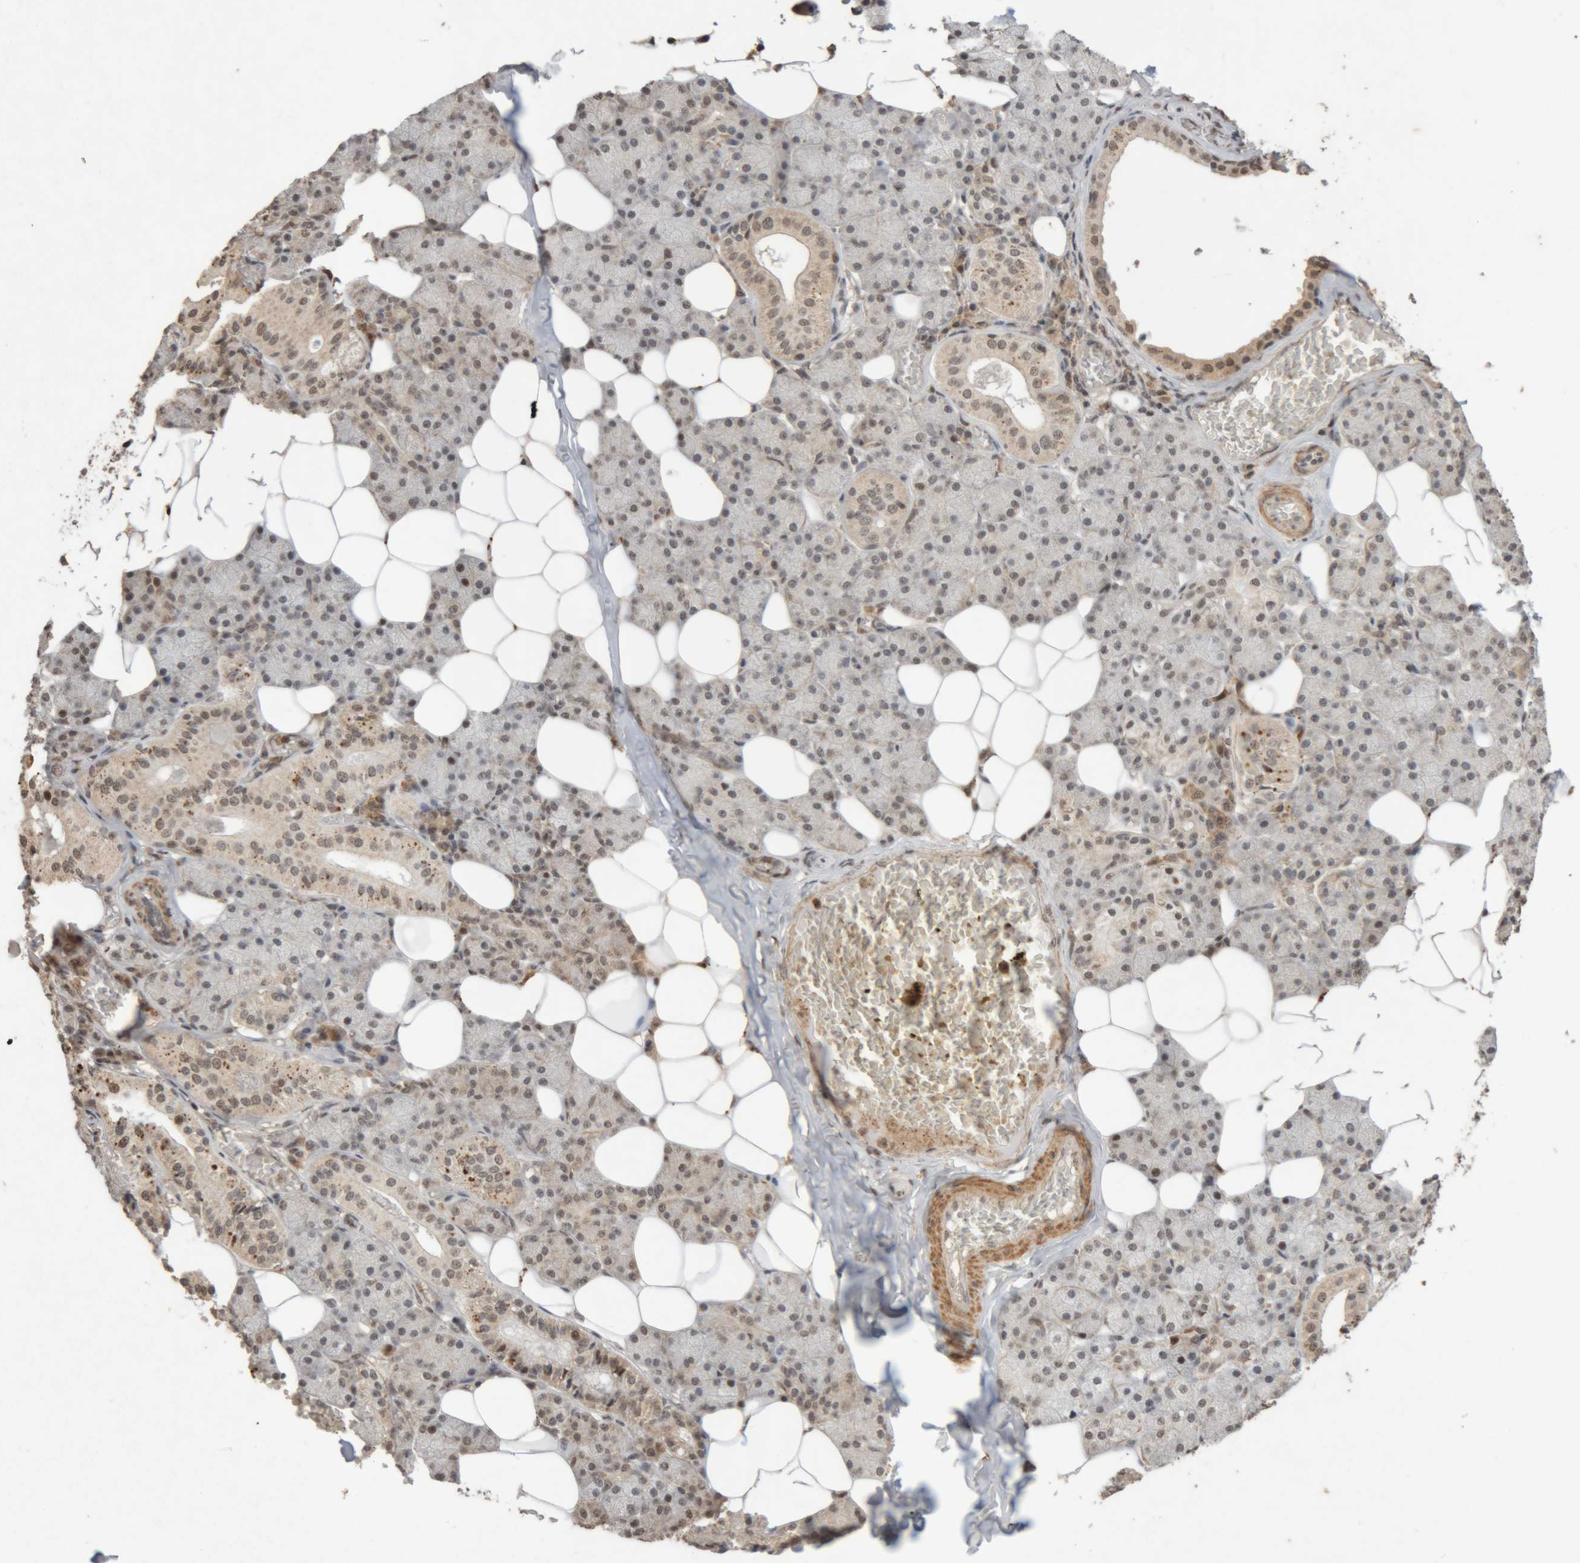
{"staining": {"intensity": "moderate", "quantity": "25%-75%", "location": "cytoplasmic/membranous,nuclear"}, "tissue": "salivary gland", "cell_type": "Glandular cells", "image_type": "normal", "snomed": [{"axis": "morphology", "description": "Normal tissue, NOS"}, {"axis": "topography", "description": "Salivary gland"}], "caption": "Immunohistochemical staining of benign salivary gland shows moderate cytoplasmic/membranous,nuclear protein positivity in about 25%-75% of glandular cells.", "gene": "KEAP1", "patient": {"sex": "female", "age": 33}}